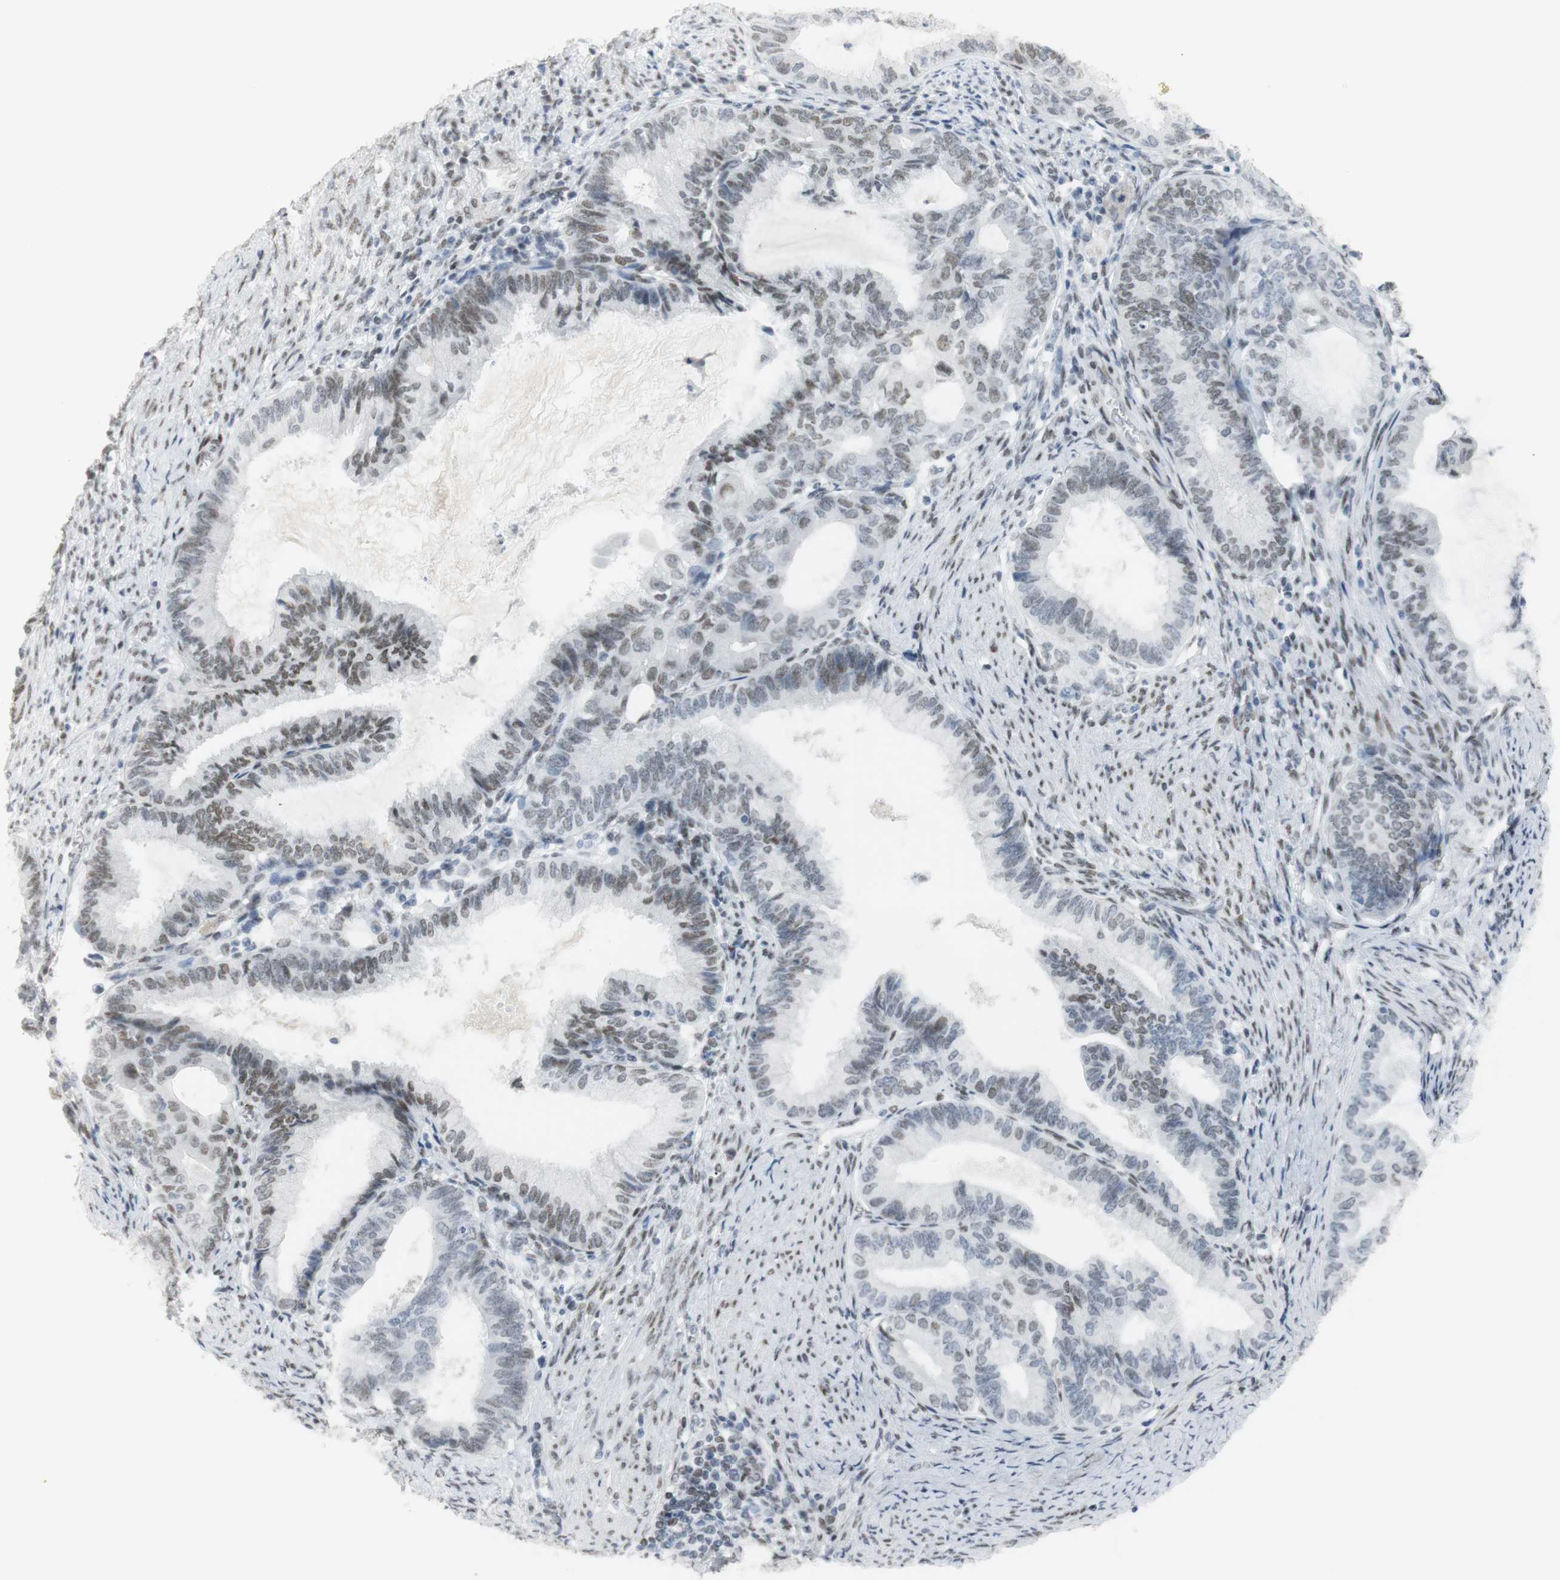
{"staining": {"intensity": "moderate", "quantity": "25%-75%", "location": "nuclear"}, "tissue": "endometrial cancer", "cell_type": "Tumor cells", "image_type": "cancer", "snomed": [{"axis": "morphology", "description": "Adenocarcinoma, NOS"}, {"axis": "topography", "description": "Endometrium"}], "caption": "Immunohistochemistry (IHC) of endometrial cancer (adenocarcinoma) demonstrates medium levels of moderate nuclear staining in approximately 25%-75% of tumor cells. The protein is stained brown, and the nuclei are stained in blue (DAB (3,3'-diaminobenzidine) IHC with brightfield microscopy, high magnification).", "gene": "BMI1", "patient": {"sex": "female", "age": 86}}